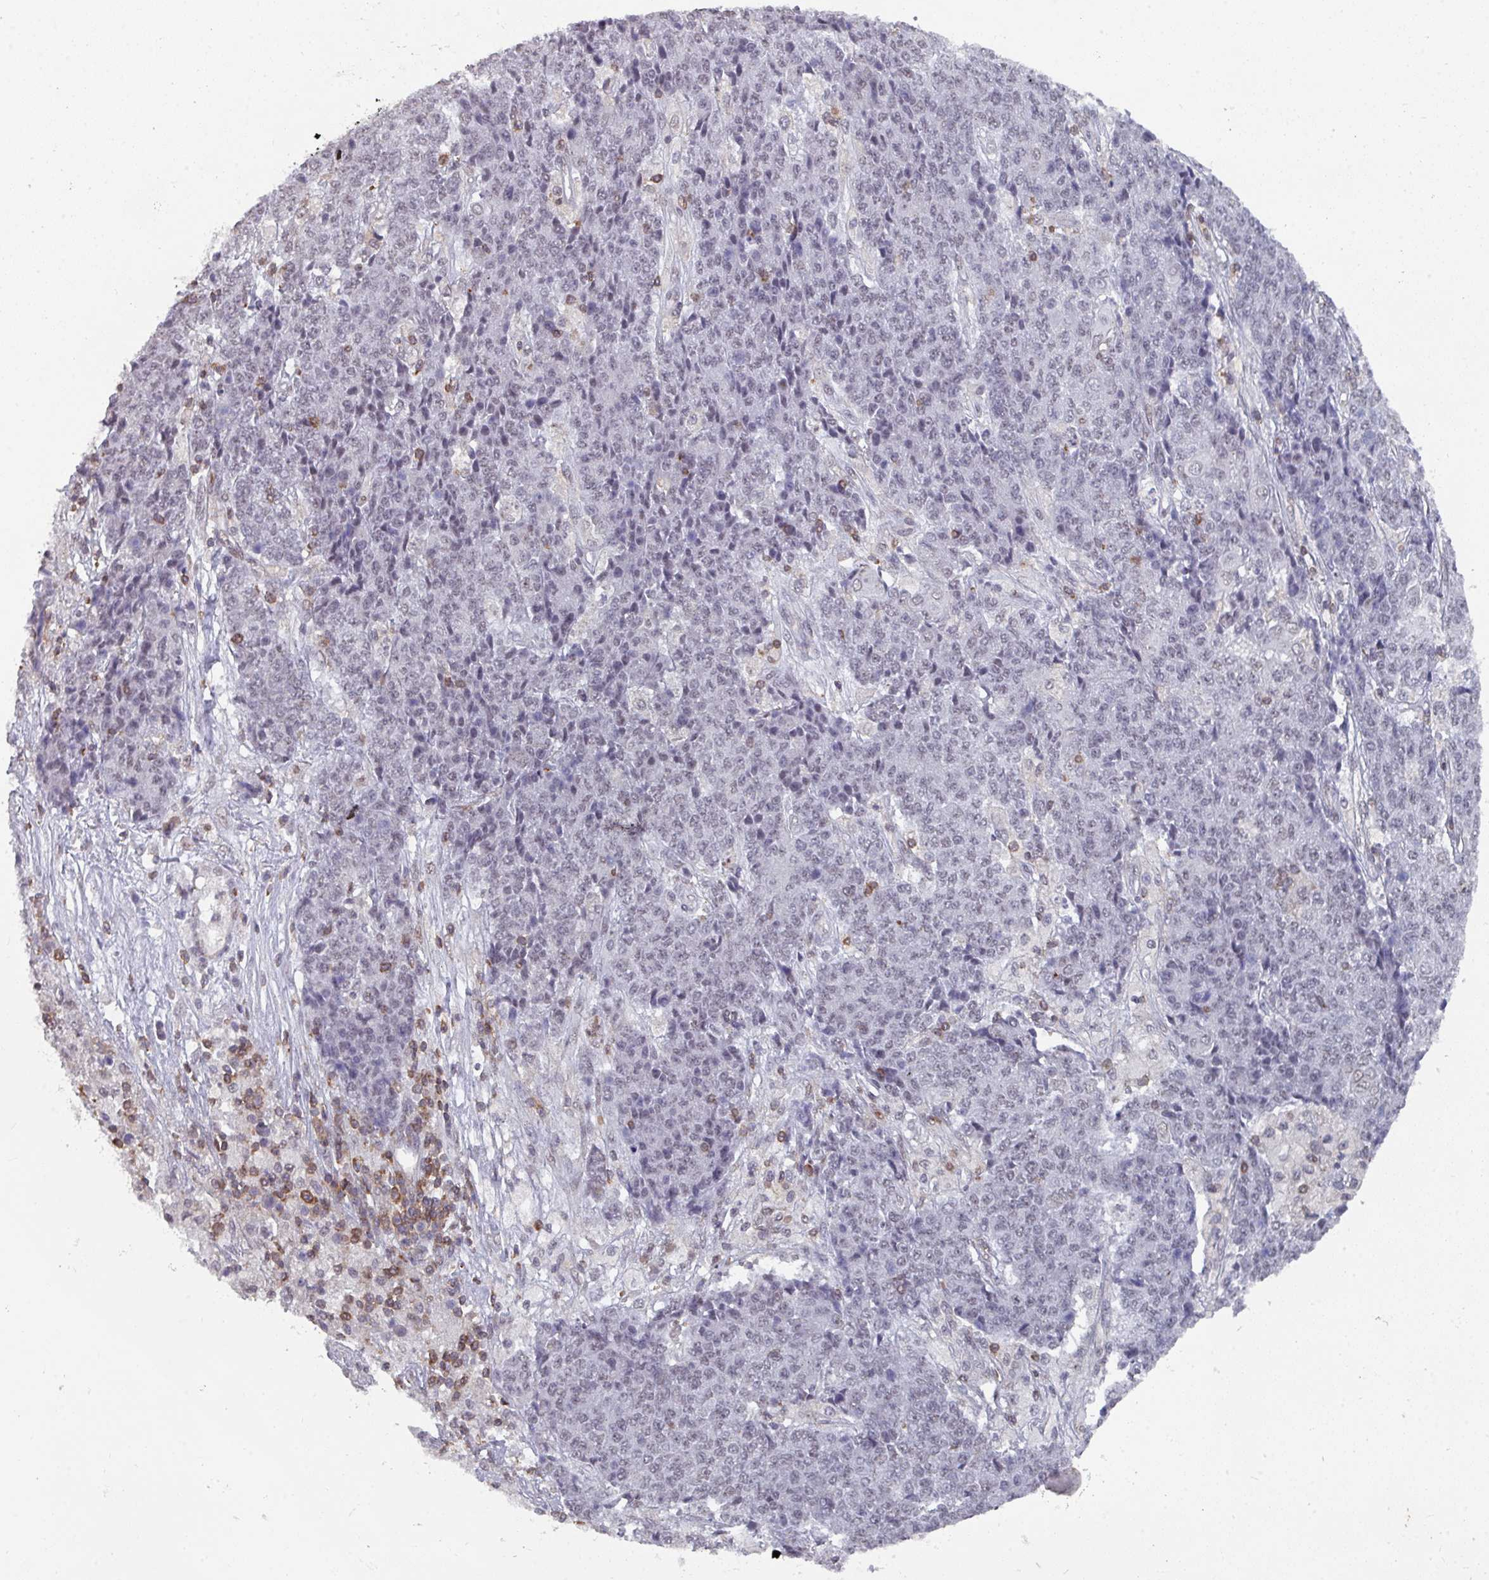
{"staining": {"intensity": "weak", "quantity": "<25%", "location": "nuclear"}, "tissue": "ovarian cancer", "cell_type": "Tumor cells", "image_type": "cancer", "snomed": [{"axis": "morphology", "description": "Carcinoma, endometroid"}, {"axis": "topography", "description": "Ovary"}], "caption": "This is an IHC image of ovarian endometroid carcinoma. There is no staining in tumor cells.", "gene": "RASAL3", "patient": {"sex": "female", "age": 42}}